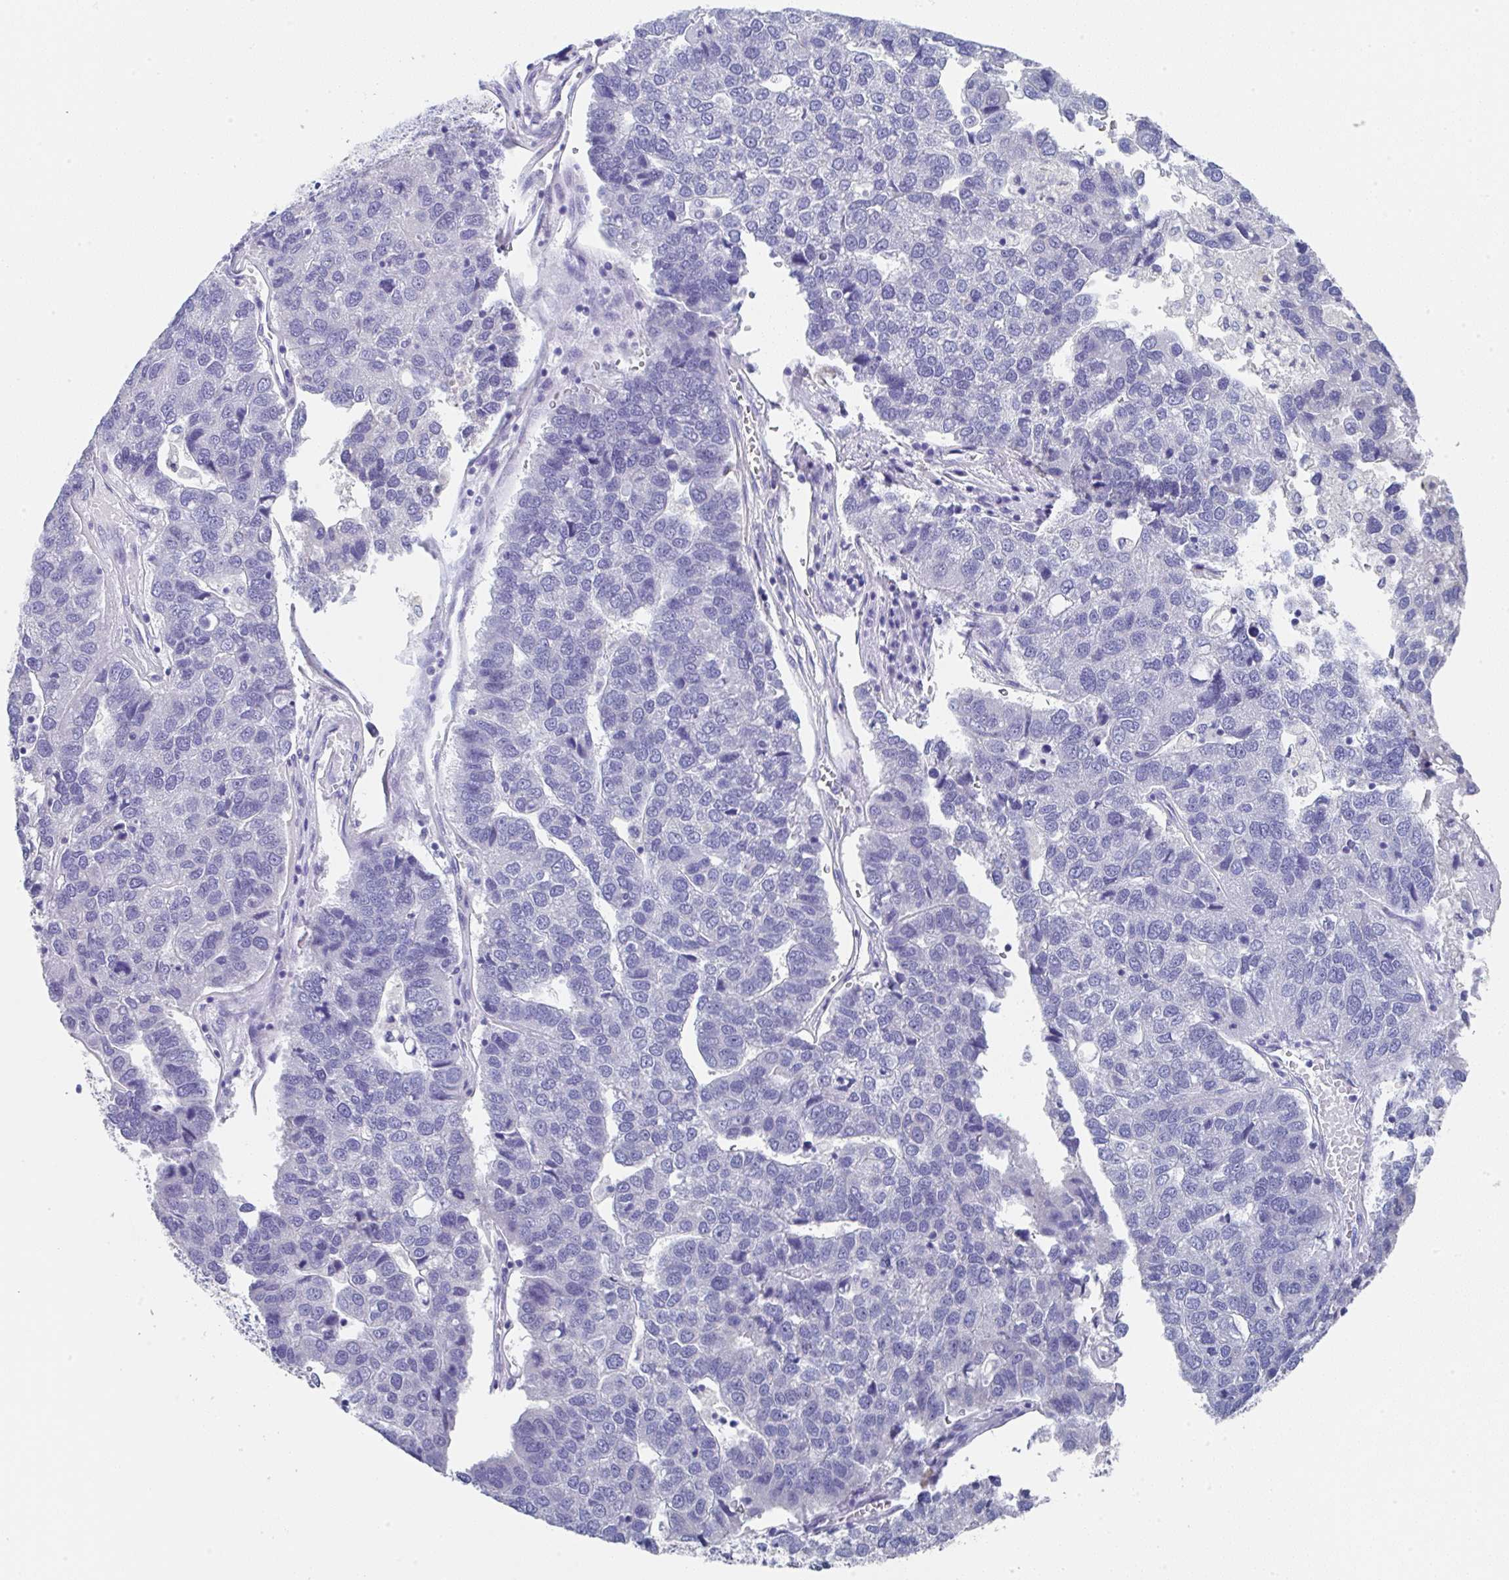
{"staining": {"intensity": "negative", "quantity": "none", "location": "none"}, "tissue": "pancreatic cancer", "cell_type": "Tumor cells", "image_type": "cancer", "snomed": [{"axis": "morphology", "description": "Adenocarcinoma, NOS"}, {"axis": "topography", "description": "Pancreas"}], "caption": "DAB (3,3'-diaminobenzidine) immunohistochemical staining of adenocarcinoma (pancreatic) demonstrates no significant expression in tumor cells.", "gene": "TNFRSF8", "patient": {"sex": "female", "age": 61}}